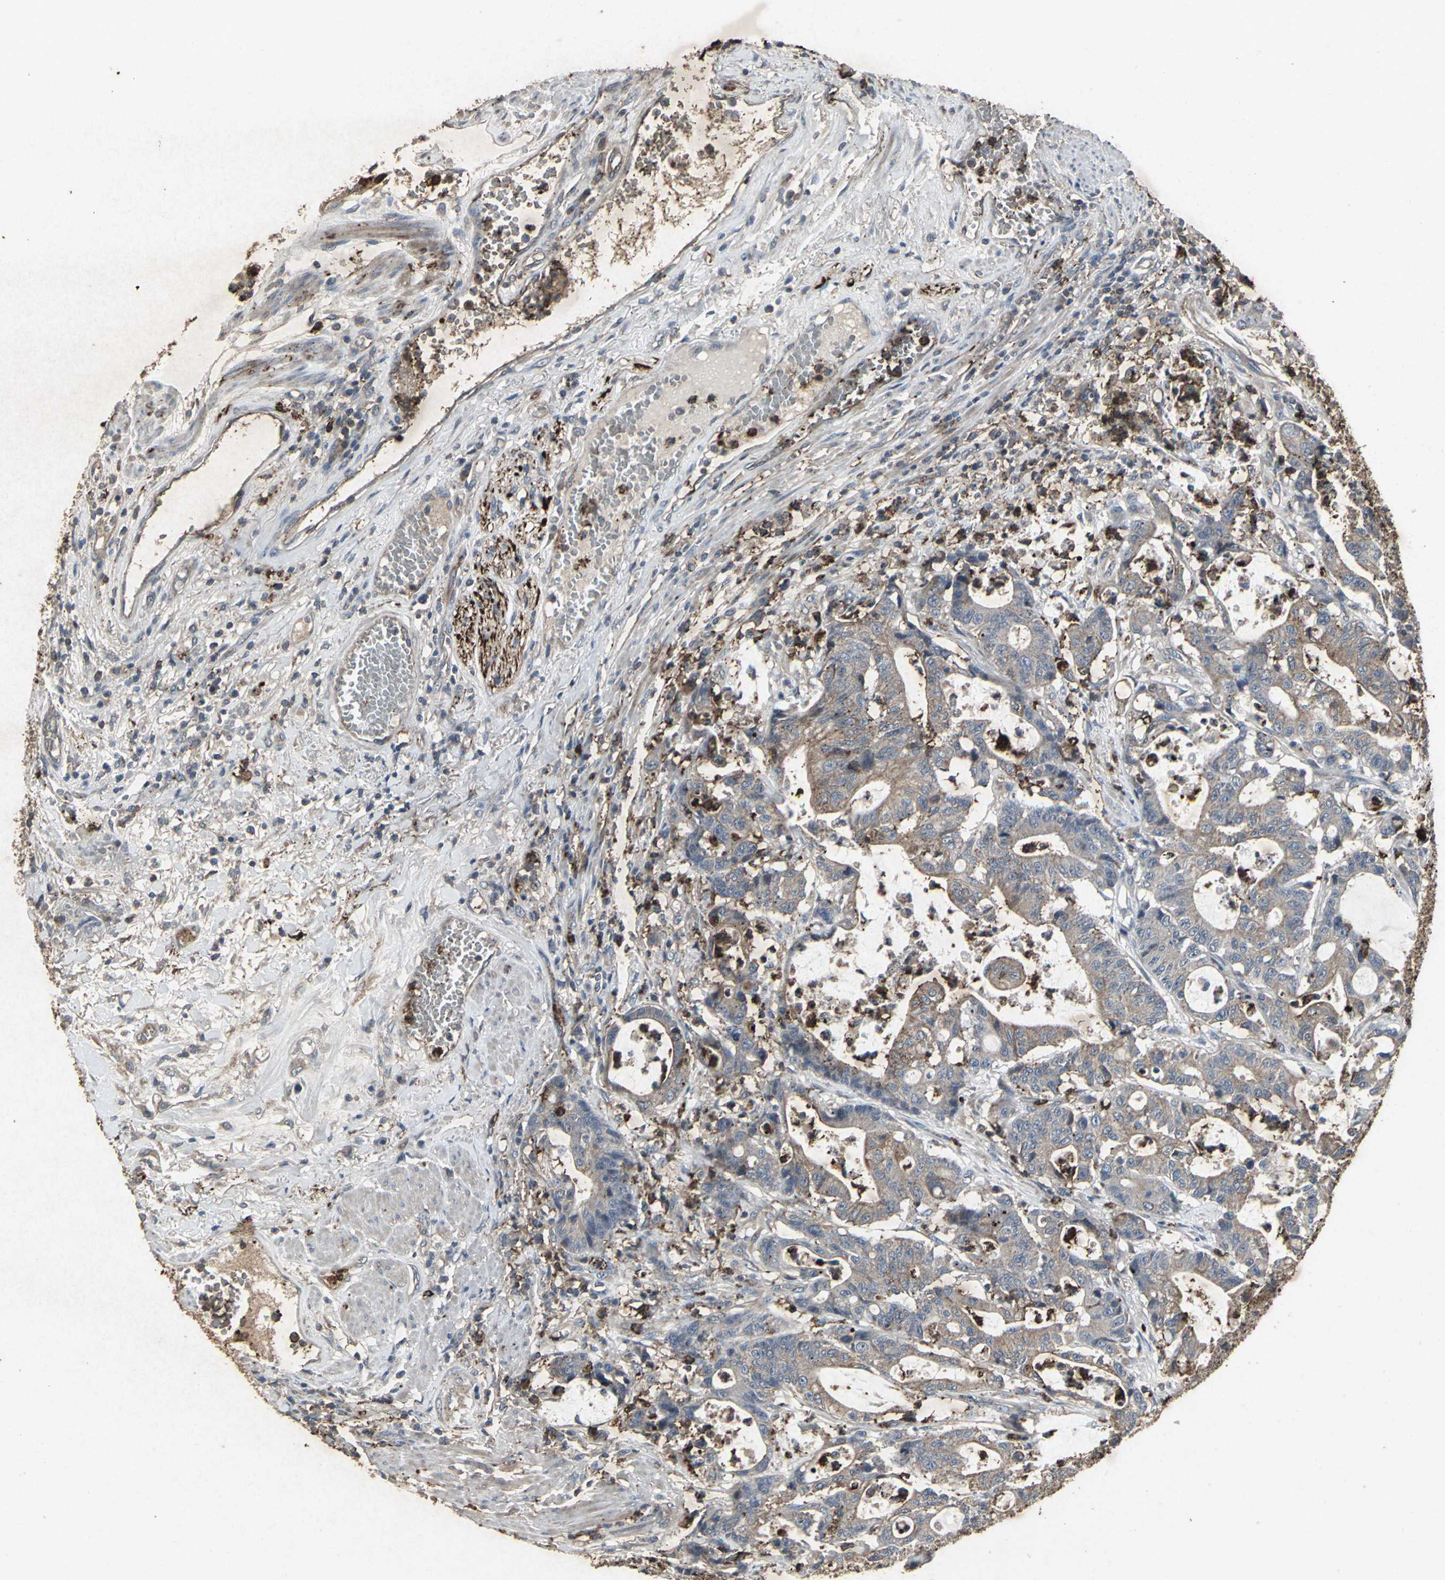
{"staining": {"intensity": "weak", "quantity": ">75%", "location": "cytoplasmic/membranous"}, "tissue": "colorectal cancer", "cell_type": "Tumor cells", "image_type": "cancer", "snomed": [{"axis": "morphology", "description": "Adenocarcinoma, NOS"}, {"axis": "topography", "description": "Colon"}], "caption": "A low amount of weak cytoplasmic/membranous positivity is appreciated in about >75% of tumor cells in colorectal cancer tissue. (DAB (3,3'-diaminobenzidine) = brown stain, brightfield microscopy at high magnification).", "gene": "CCR9", "patient": {"sex": "female", "age": 84}}